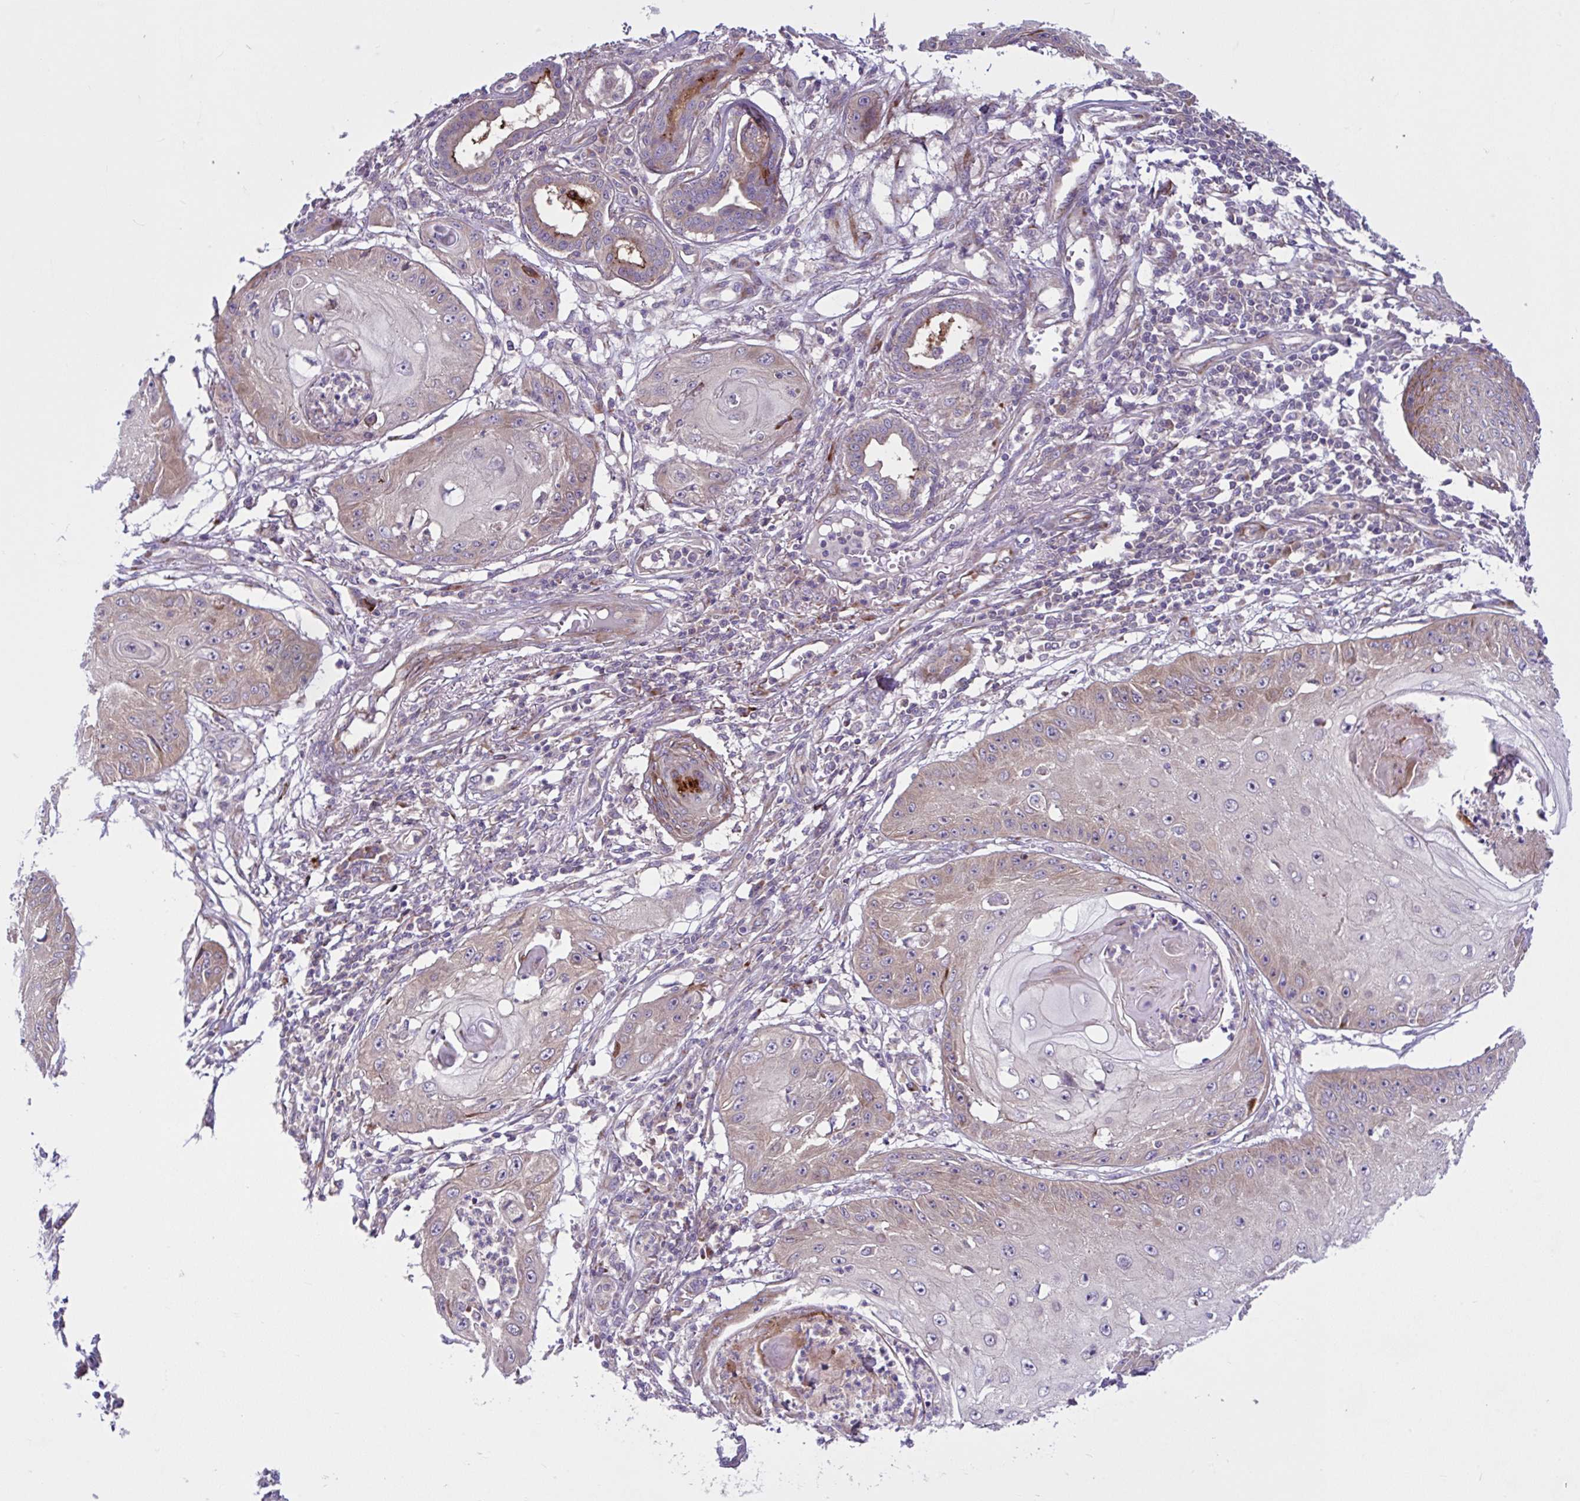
{"staining": {"intensity": "weak", "quantity": "25%-75%", "location": "cytoplasmic/membranous"}, "tissue": "skin cancer", "cell_type": "Tumor cells", "image_type": "cancer", "snomed": [{"axis": "morphology", "description": "Squamous cell carcinoma, NOS"}, {"axis": "topography", "description": "Skin"}], "caption": "Brown immunohistochemical staining in human skin cancer demonstrates weak cytoplasmic/membranous positivity in approximately 25%-75% of tumor cells. Using DAB (3,3'-diaminobenzidine) (brown) and hematoxylin (blue) stains, captured at high magnification using brightfield microscopy.", "gene": "NTPCR", "patient": {"sex": "male", "age": 70}}